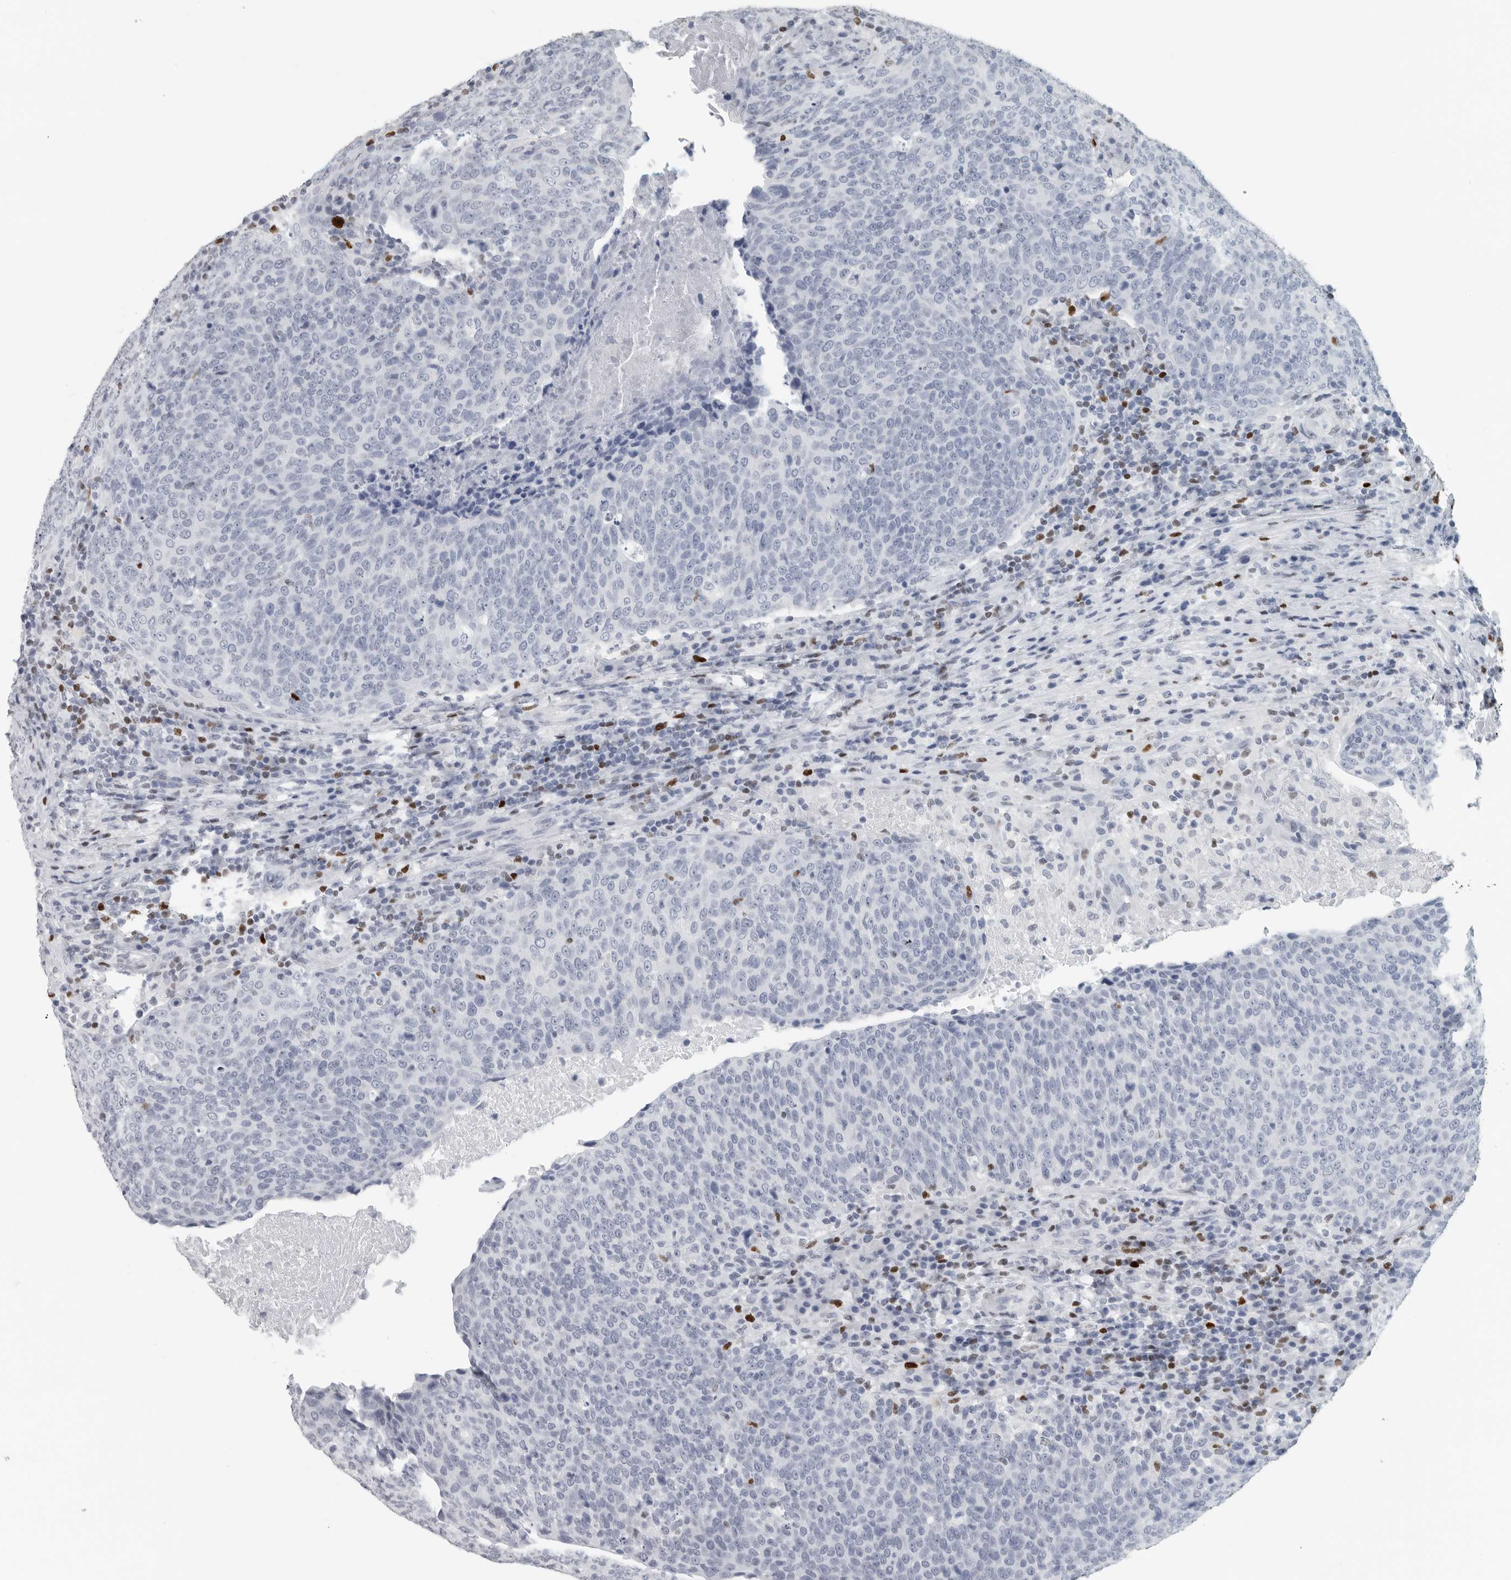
{"staining": {"intensity": "negative", "quantity": "none", "location": "none"}, "tissue": "head and neck cancer", "cell_type": "Tumor cells", "image_type": "cancer", "snomed": [{"axis": "morphology", "description": "Squamous cell carcinoma, NOS"}, {"axis": "morphology", "description": "Squamous cell carcinoma, metastatic, NOS"}, {"axis": "topography", "description": "Lymph node"}, {"axis": "topography", "description": "Head-Neck"}], "caption": "DAB (3,3'-diaminobenzidine) immunohistochemical staining of head and neck cancer reveals no significant expression in tumor cells. Nuclei are stained in blue.", "gene": "SATB2", "patient": {"sex": "male", "age": 62}}